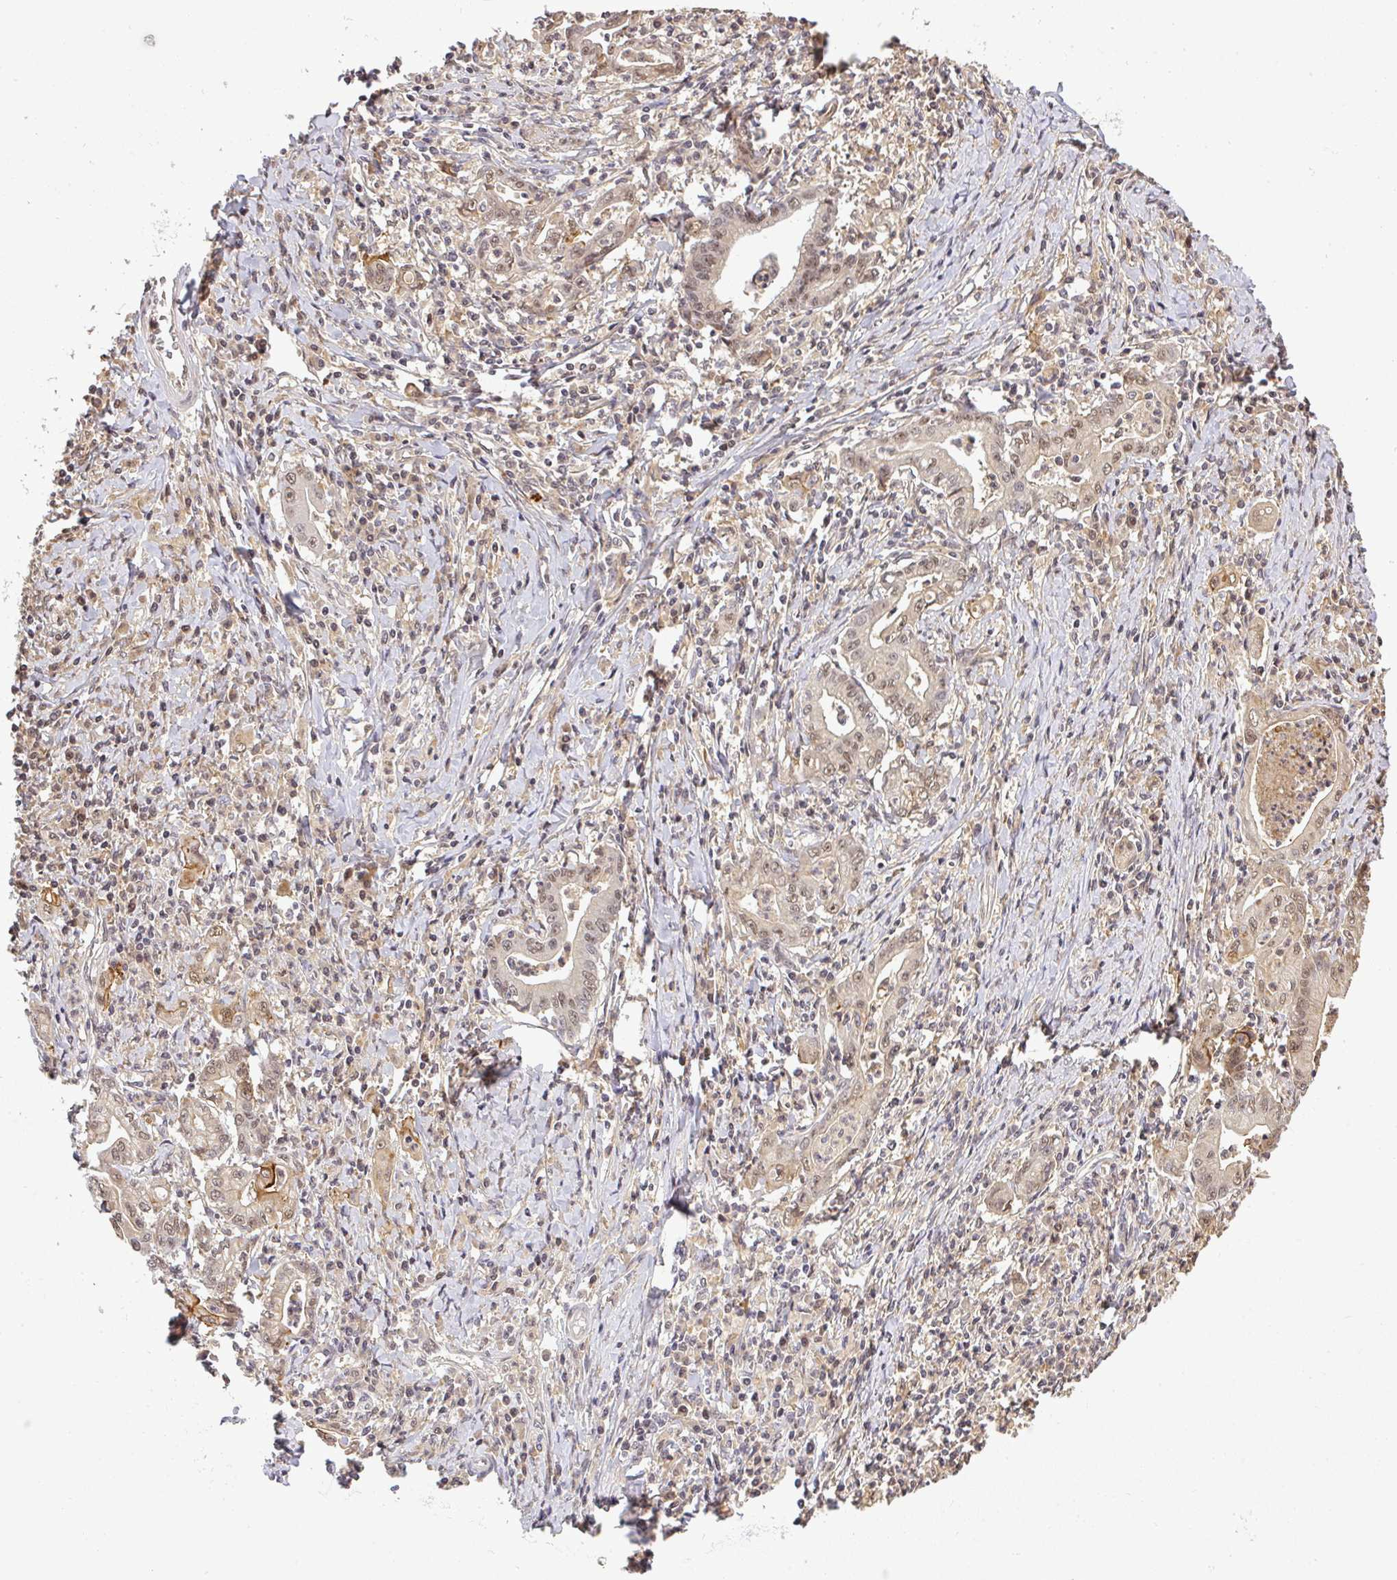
{"staining": {"intensity": "weak", "quantity": ">75%", "location": "cytoplasmic/membranous,nuclear"}, "tissue": "stomach cancer", "cell_type": "Tumor cells", "image_type": "cancer", "snomed": [{"axis": "morphology", "description": "Adenocarcinoma, NOS"}, {"axis": "topography", "description": "Stomach, upper"}], "caption": "Adenocarcinoma (stomach) stained with immunohistochemistry (IHC) reveals weak cytoplasmic/membranous and nuclear staining in about >75% of tumor cells. (DAB = brown stain, brightfield microscopy at high magnification).", "gene": "FAM153A", "patient": {"sex": "female", "age": 79}}